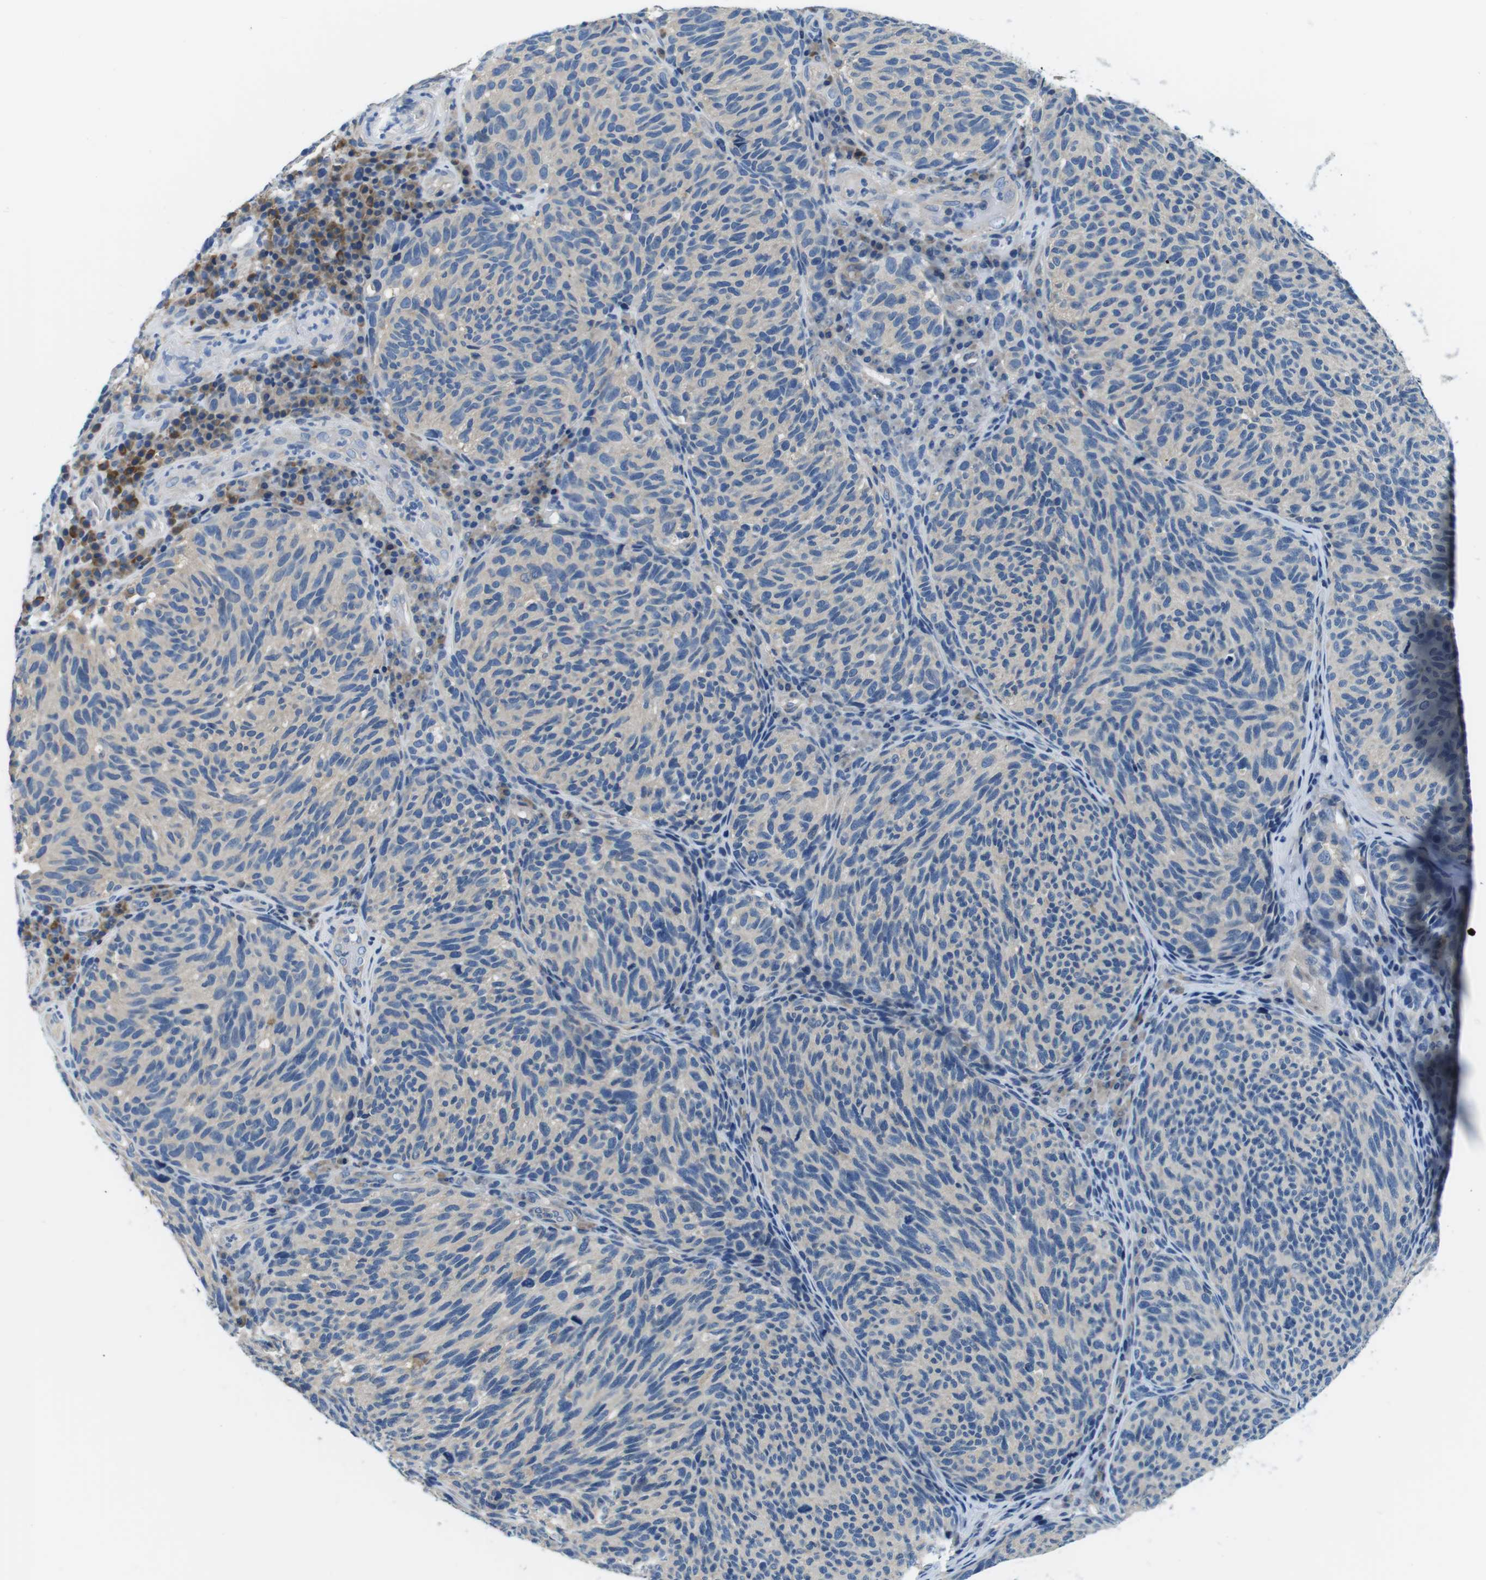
{"staining": {"intensity": "weak", "quantity": ">75%", "location": "cytoplasmic/membranous"}, "tissue": "melanoma", "cell_type": "Tumor cells", "image_type": "cancer", "snomed": [{"axis": "morphology", "description": "Malignant melanoma, NOS"}, {"axis": "topography", "description": "Skin"}], "caption": "Malignant melanoma tissue shows weak cytoplasmic/membranous staining in about >75% of tumor cells, visualized by immunohistochemistry. (Stains: DAB (3,3'-diaminobenzidine) in brown, nuclei in blue, Microscopy: brightfield microscopy at high magnification).", "gene": "DENND4C", "patient": {"sex": "female", "age": 73}}